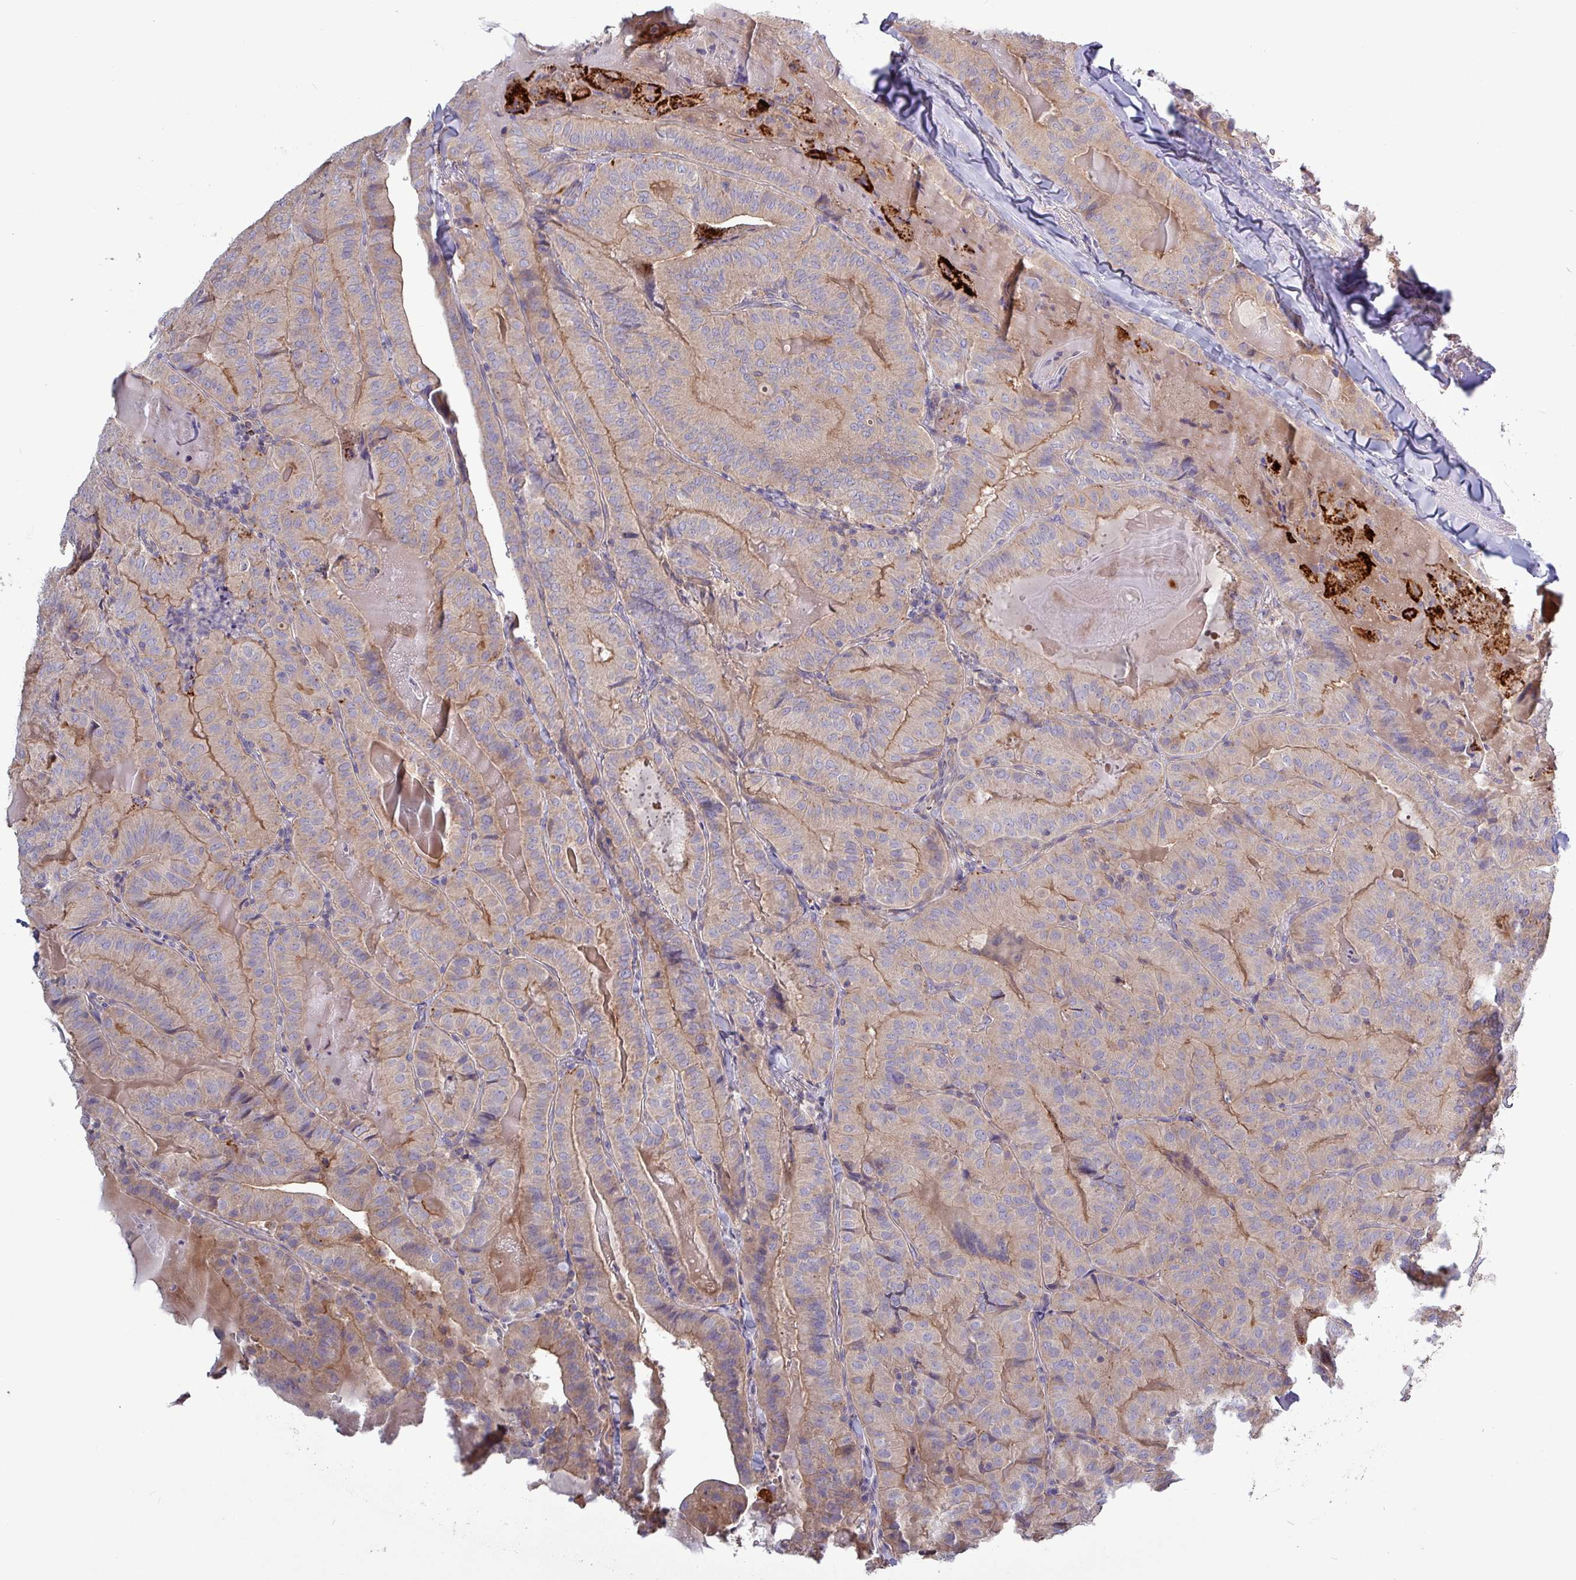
{"staining": {"intensity": "weak", "quantity": "<25%", "location": "cytoplasmic/membranous"}, "tissue": "thyroid cancer", "cell_type": "Tumor cells", "image_type": "cancer", "snomed": [{"axis": "morphology", "description": "Papillary adenocarcinoma, NOS"}, {"axis": "topography", "description": "Thyroid gland"}], "caption": "Human thyroid cancer stained for a protein using IHC demonstrates no expression in tumor cells.", "gene": "PLIN2", "patient": {"sex": "female", "age": 68}}